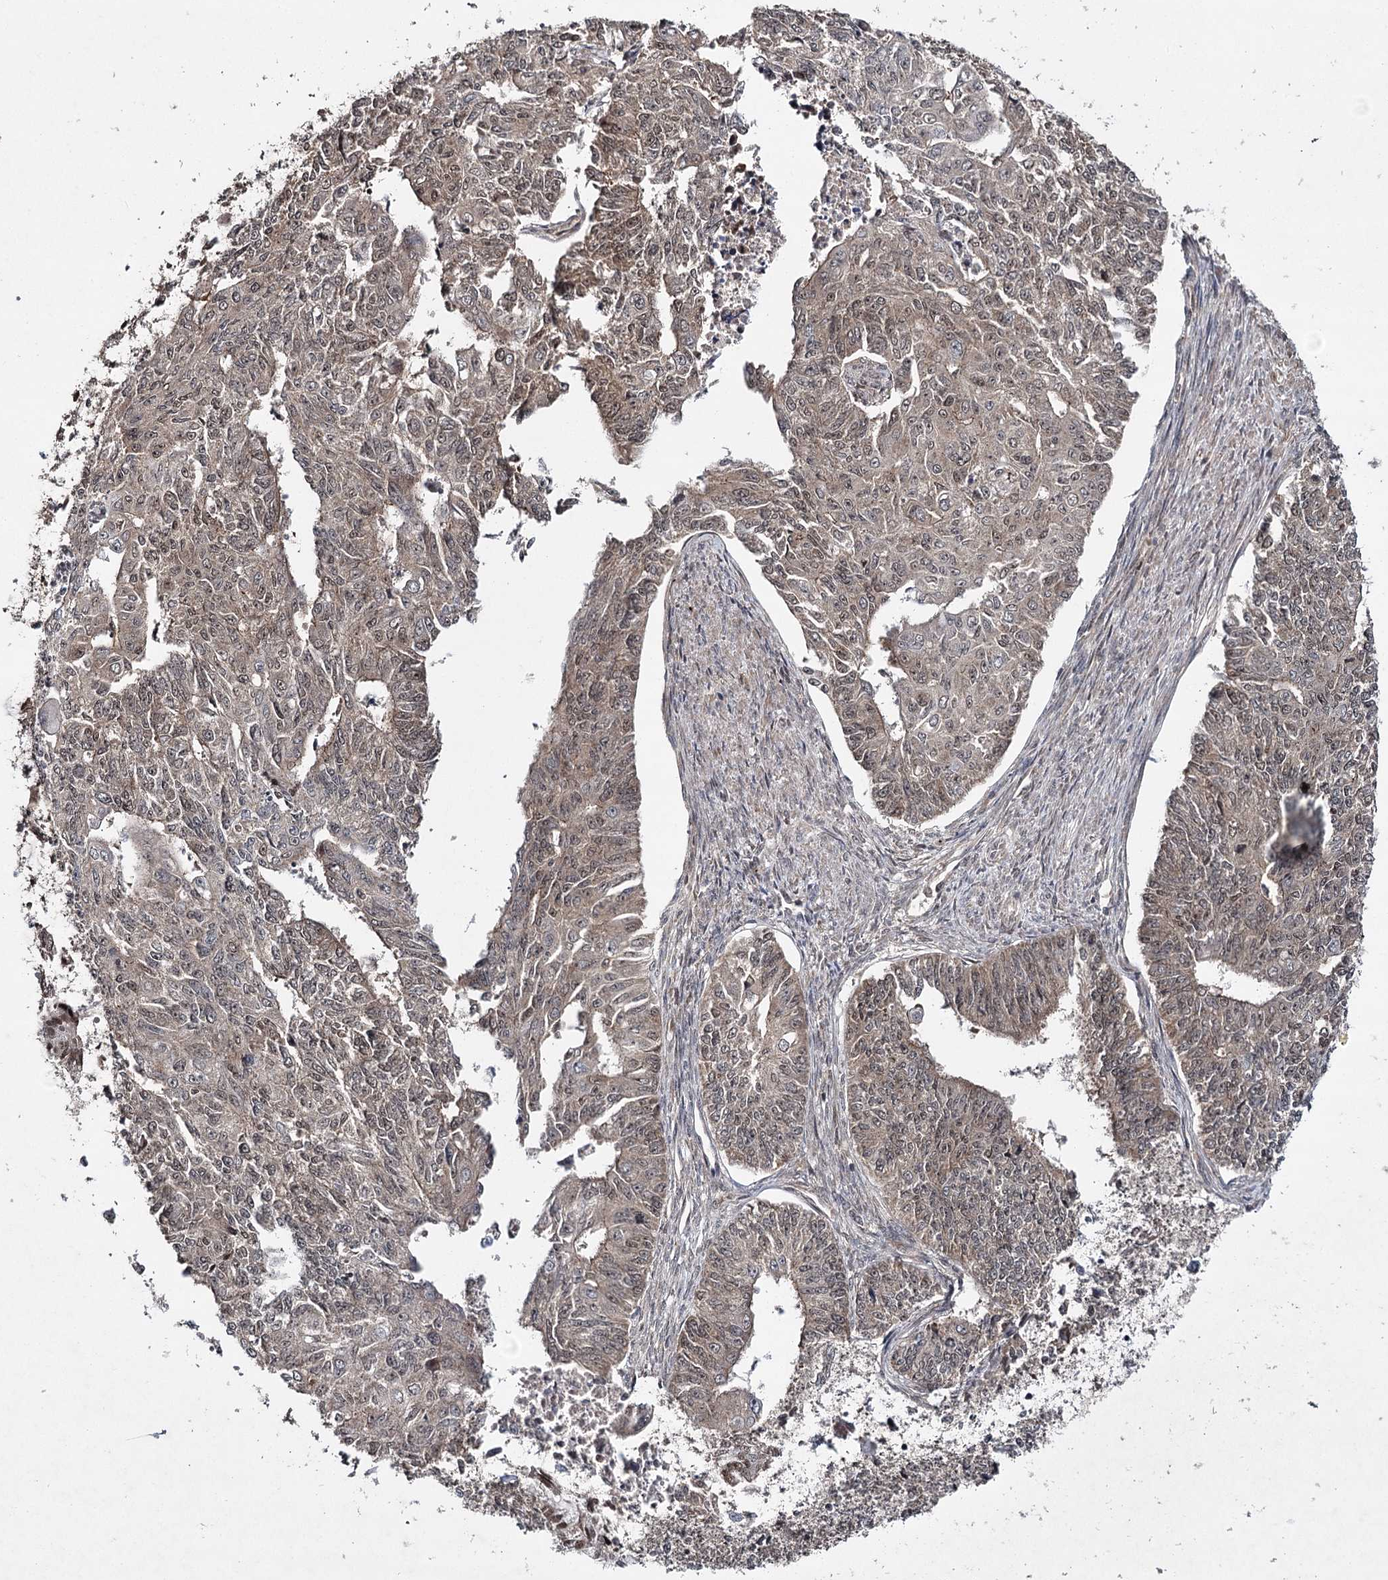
{"staining": {"intensity": "weak", "quantity": ">75%", "location": "cytoplasmic/membranous,nuclear"}, "tissue": "endometrial cancer", "cell_type": "Tumor cells", "image_type": "cancer", "snomed": [{"axis": "morphology", "description": "Adenocarcinoma, NOS"}, {"axis": "topography", "description": "Endometrium"}], "caption": "The image displays a brown stain indicating the presence of a protein in the cytoplasmic/membranous and nuclear of tumor cells in endometrial adenocarcinoma.", "gene": "DCUN1D4", "patient": {"sex": "female", "age": 32}}